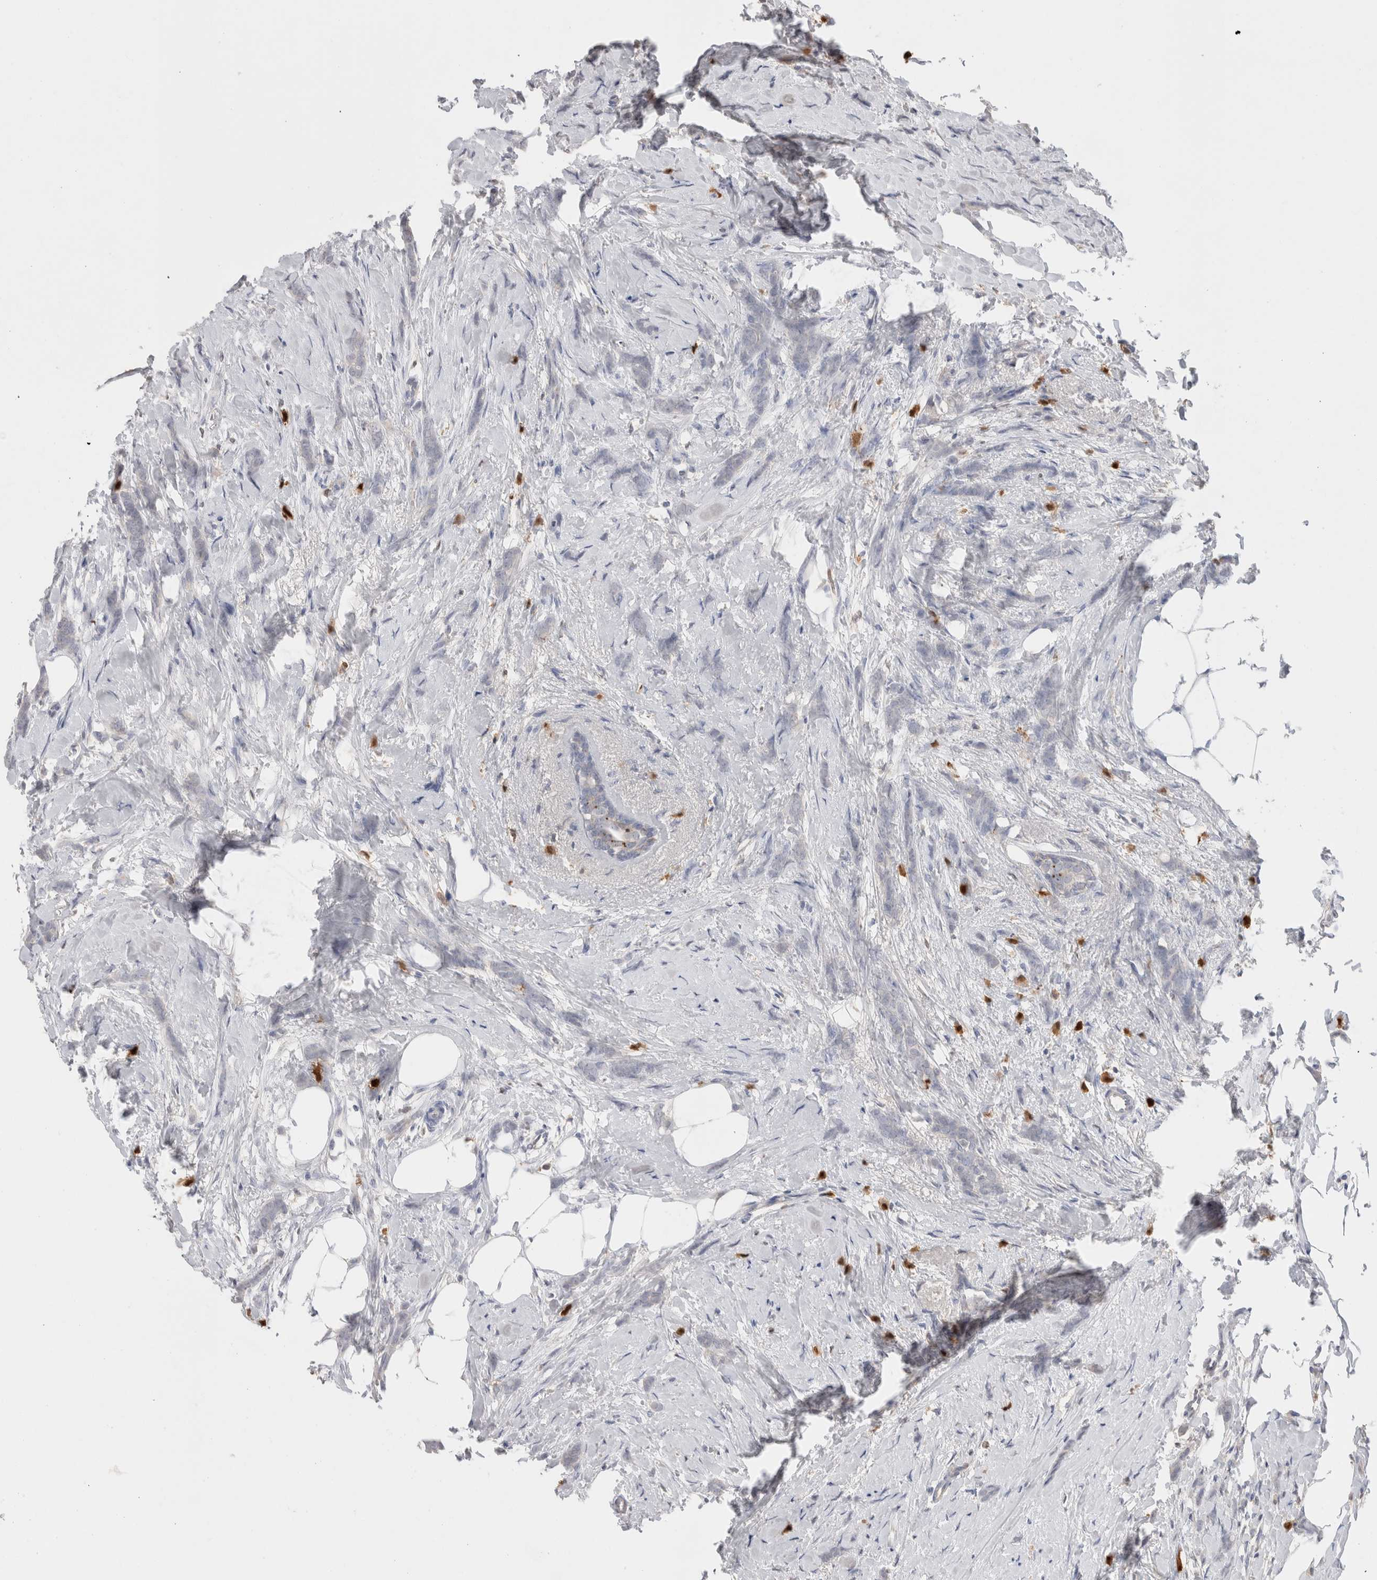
{"staining": {"intensity": "negative", "quantity": "none", "location": "none"}, "tissue": "breast cancer", "cell_type": "Tumor cells", "image_type": "cancer", "snomed": [{"axis": "morphology", "description": "Lobular carcinoma, in situ"}, {"axis": "morphology", "description": "Lobular carcinoma"}, {"axis": "topography", "description": "Breast"}], "caption": "Tumor cells are negative for brown protein staining in lobular carcinoma (breast).", "gene": "HPGDS", "patient": {"sex": "female", "age": 41}}